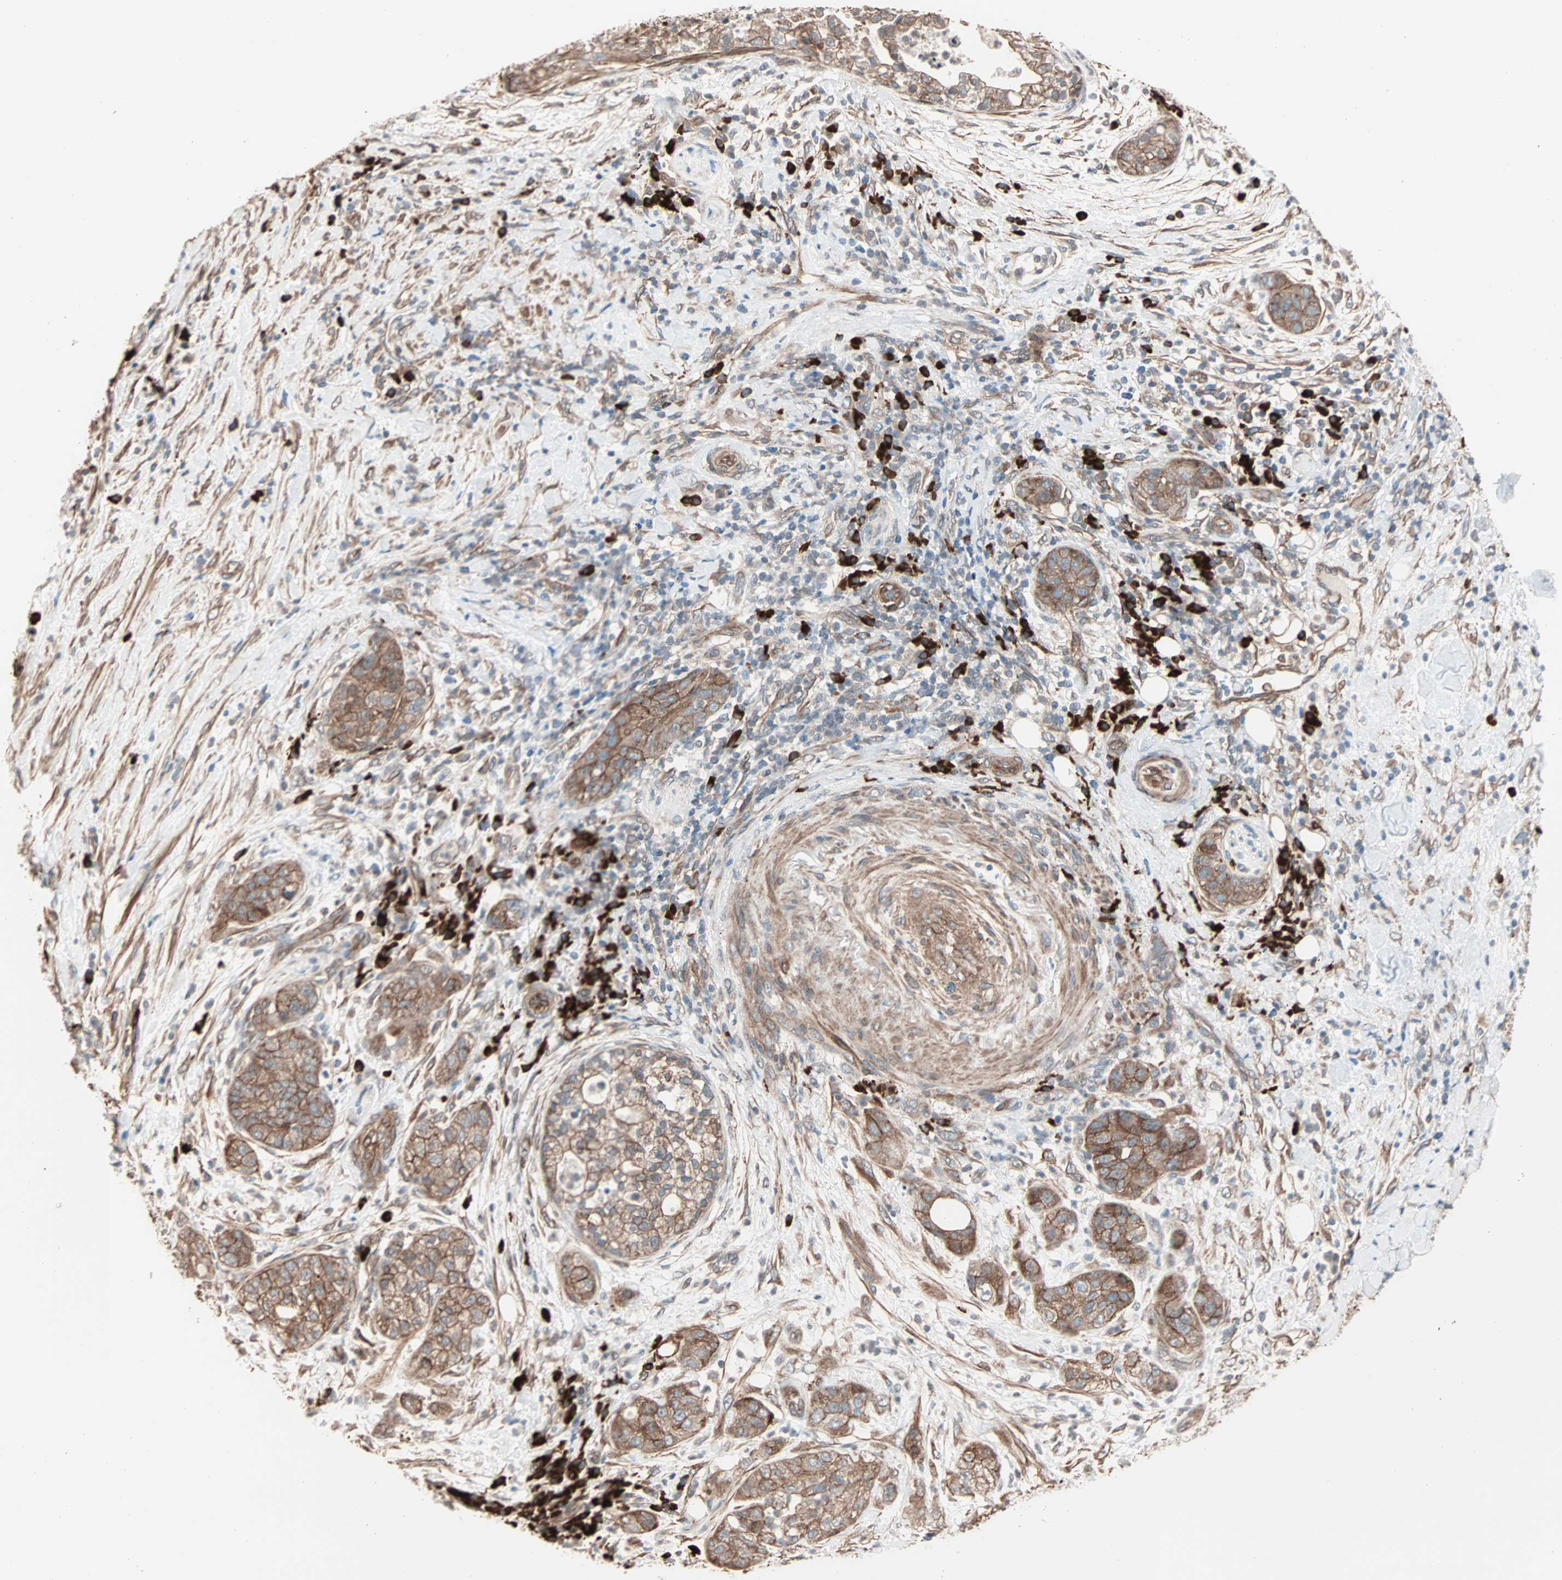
{"staining": {"intensity": "moderate", "quantity": ">75%", "location": "cytoplasmic/membranous"}, "tissue": "pancreatic cancer", "cell_type": "Tumor cells", "image_type": "cancer", "snomed": [{"axis": "morphology", "description": "Adenocarcinoma, NOS"}, {"axis": "topography", "description": "Pancreas"}], "caption": "Tumor cells demonstrate moderate cytoplasmic/membranous expression in about >75% of cells in adenocarcinoma (pancreatic).", "gene": "ALG5", "patient": {"sex": "female", "age": 78}}